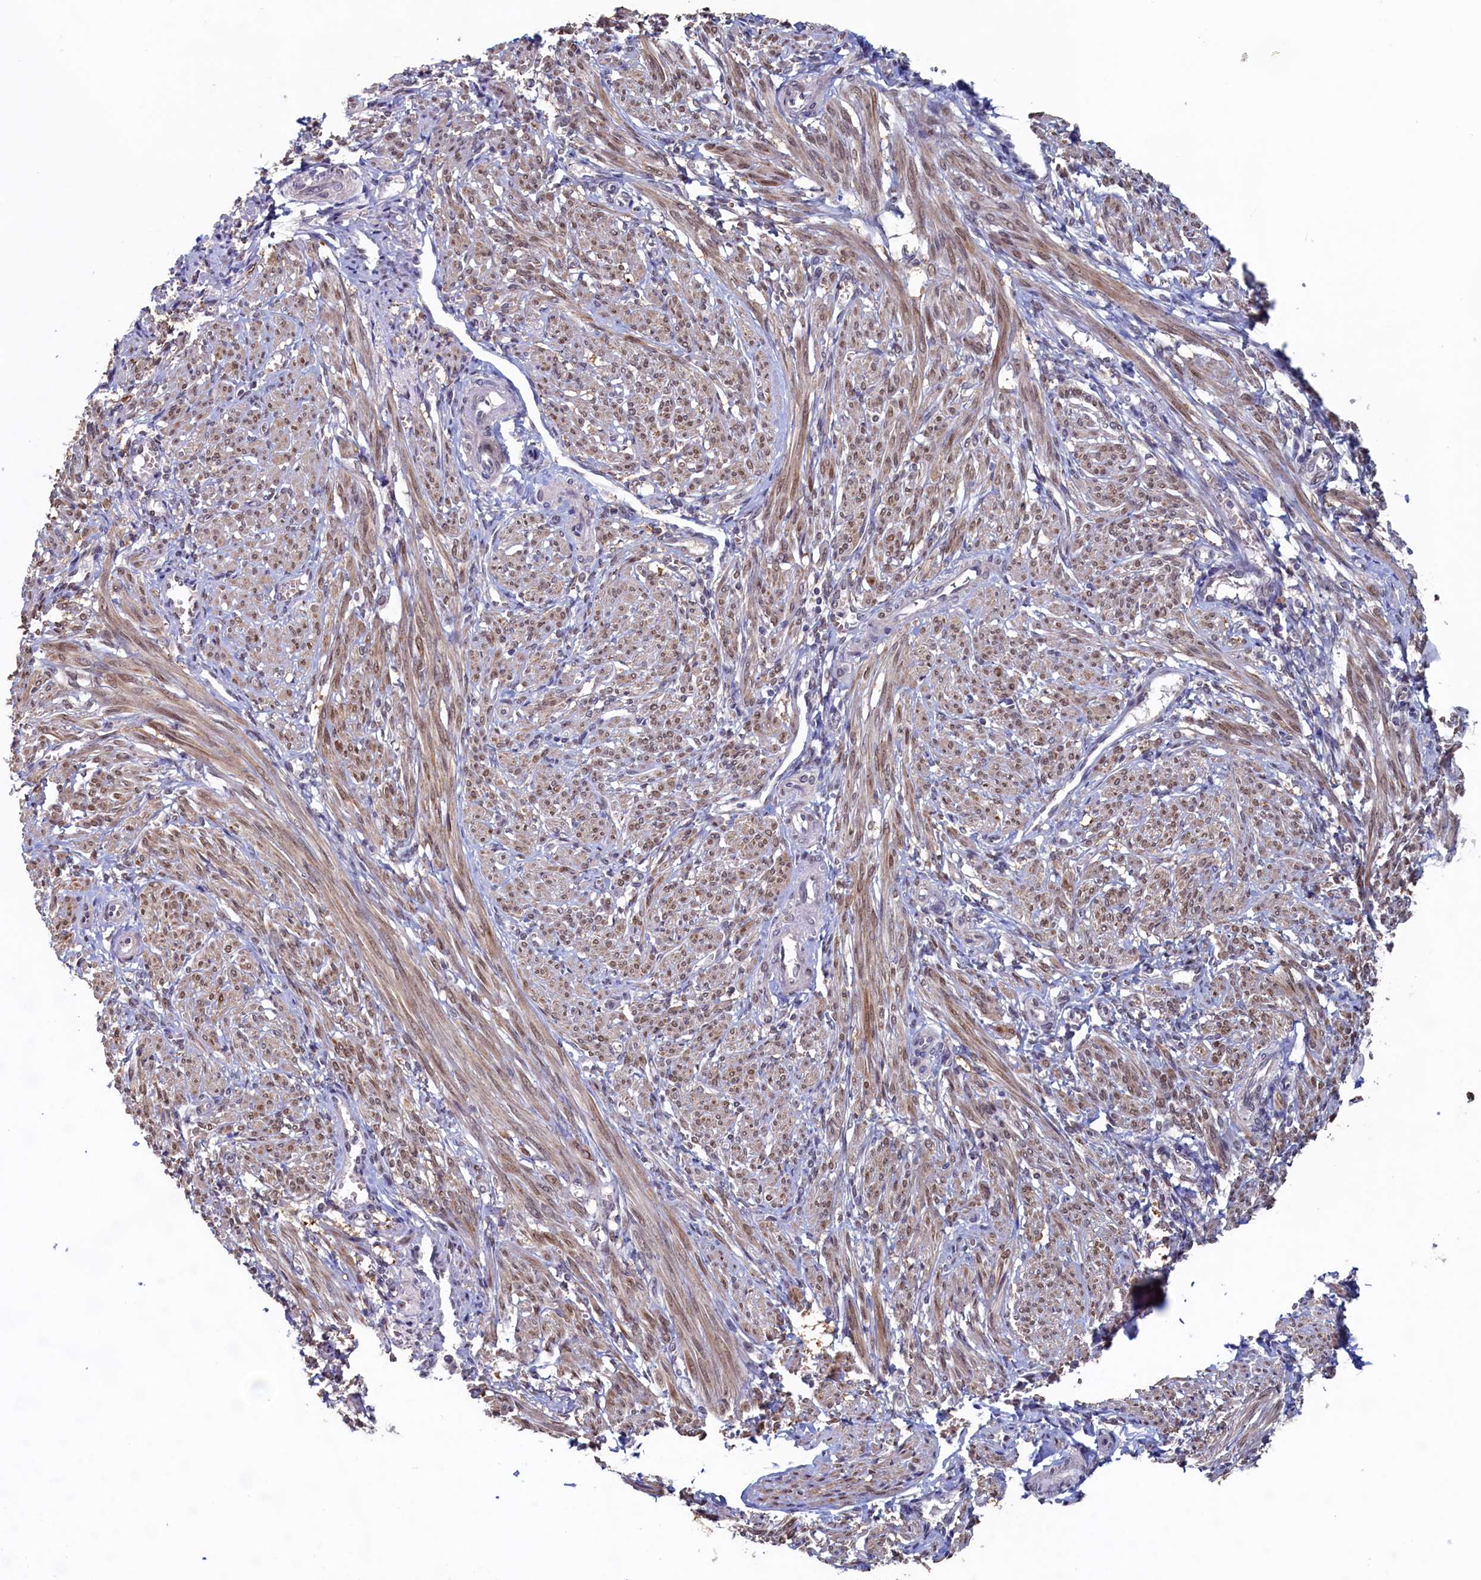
{"staining": {"intensity": "moderate", "quantity": "25%-75%", "location": "cytoplasmic/membranous,nuclear"}, "tissue": "smooth muscle", "cell_type": "Smooth muscle cells", "image_type": "normal", "snomed": [{"axis": "morphology", "description": "Normal tissue, NOS"}, {"axis": "topography", "description": "Smooth muscle"}], "caption": "Smooth muscle stained with DAB (3,3'-diaminobenzidine) immunohistochemistry displays medium levels of moderate cytoplasmic/membranous,nuclear positivity in approximately 25%-75% of smooth muscle cells.", "gene": "AHCY", "patient": {"sex": "female", "age": 39}}